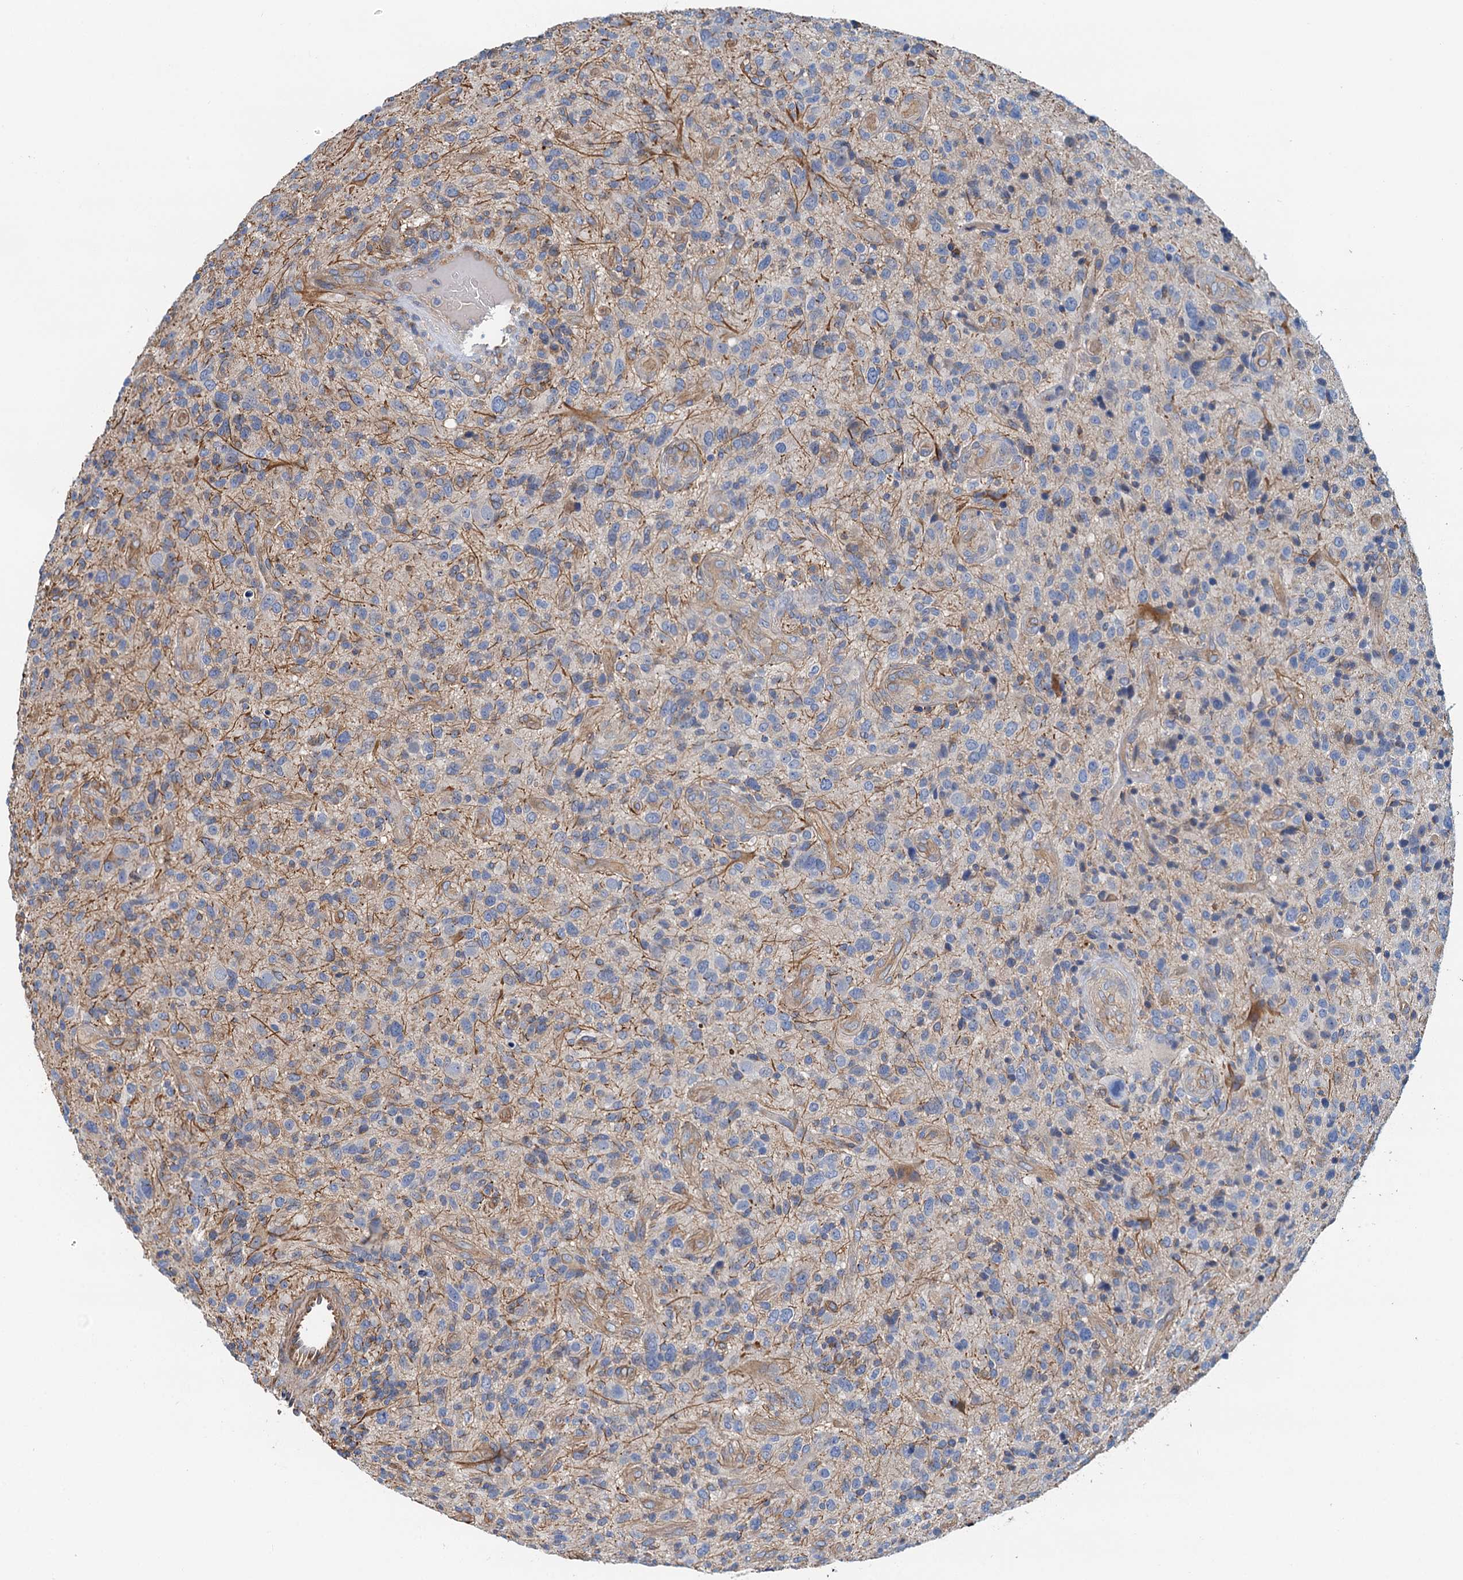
{"staining": {"intensity": "negative", "quantity": "none", "location": "none"}, "tissue": "glioma", "cell_type": "Tumor cells", "image_type": "cancer", "snomed": [{"axis": "morphology", "description": "Glioma, malignant, High grade"}, {"axis": "topography", "description": "Brain"}], "caption": "A photomicrograph of human malignant glioma (high-grade) is negative for staining in tumor cells. (DAB (3,3'-diaminobenzidine) IHC, high magnification).", "gene": "ROGDI", "patient": {"sex": "male", "age": 47}}